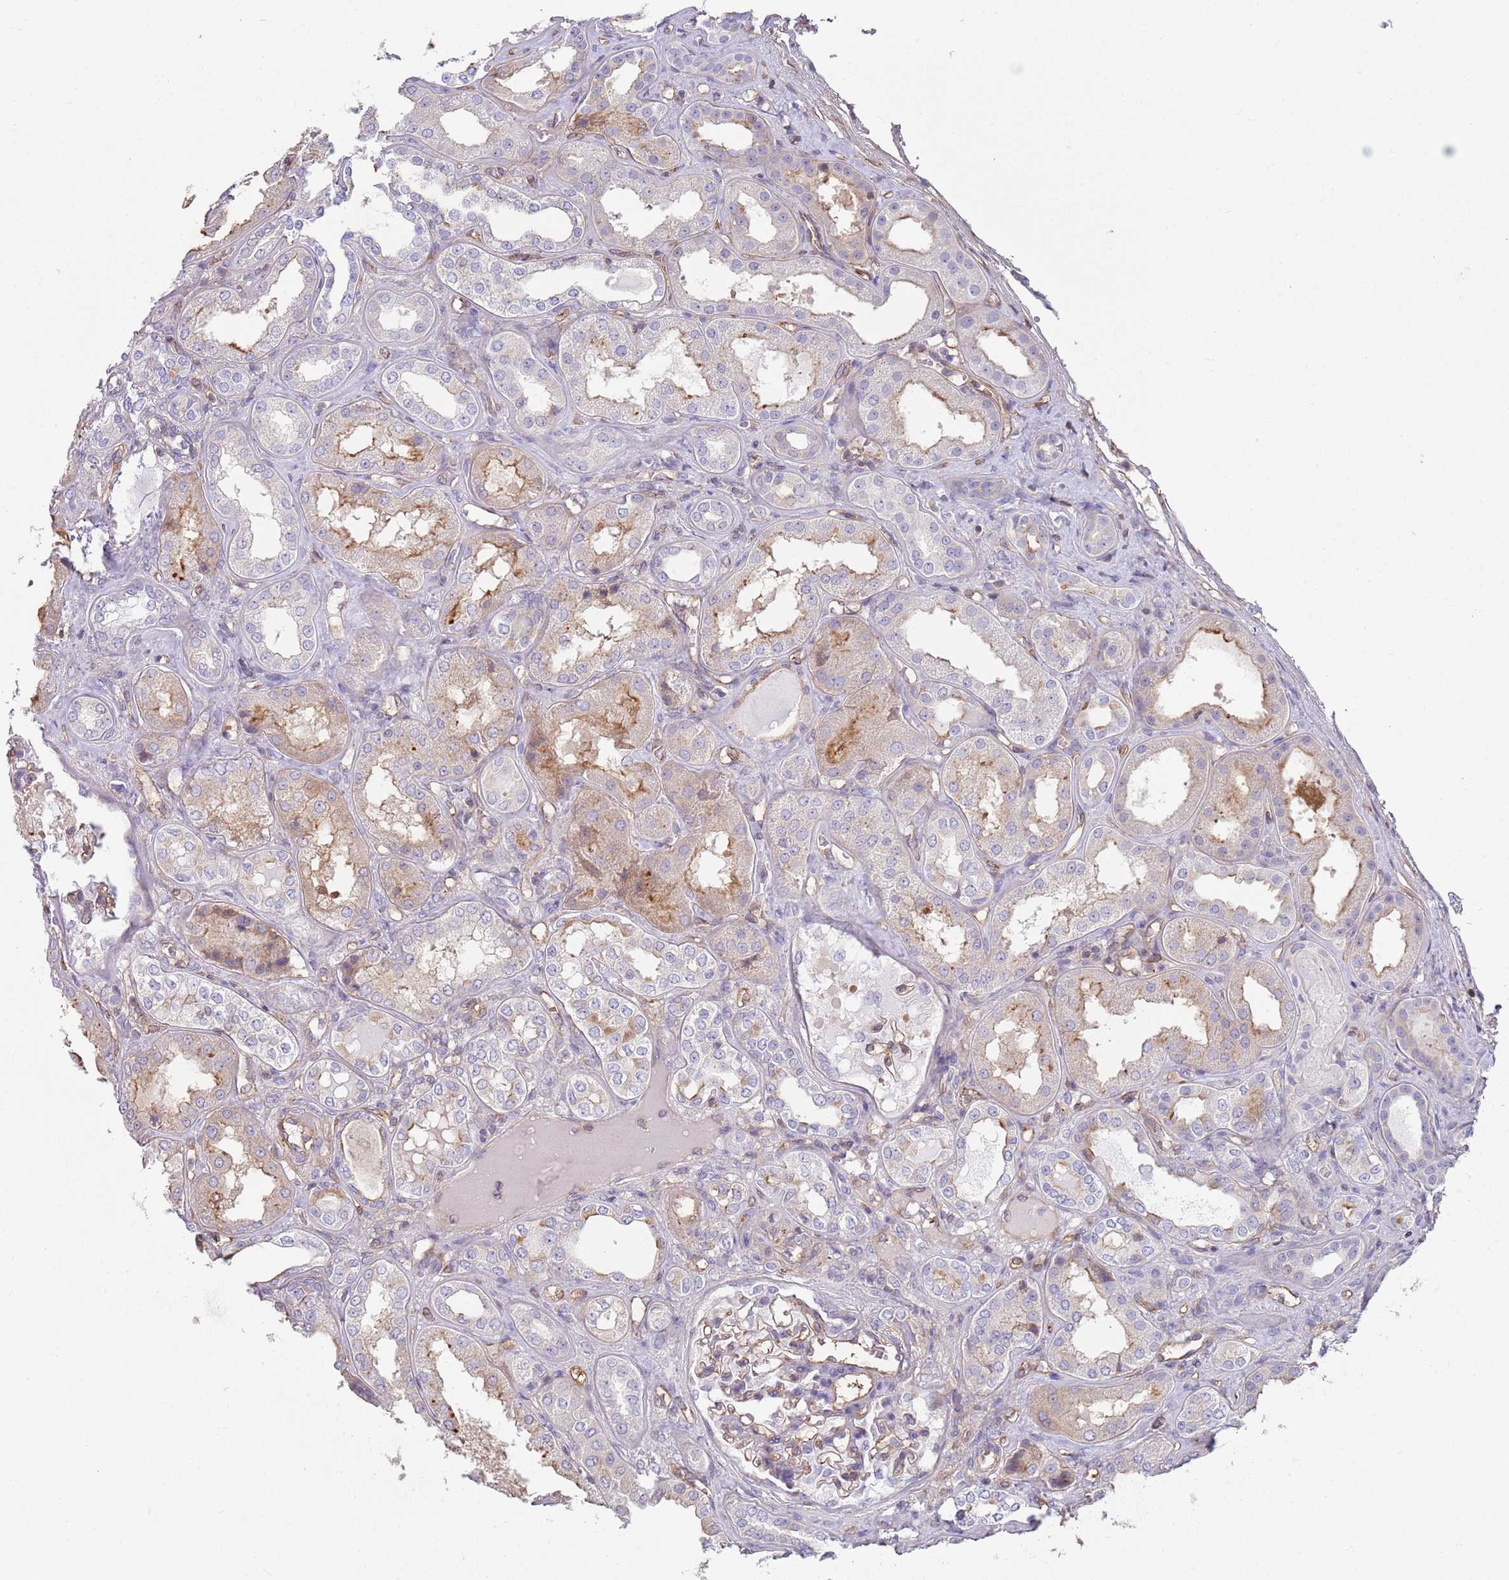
{"staining": {"intensity": "weak", "quantity": "25%-75%", "location": "cytoplasmic/membranous"}, "tissue": "kidney", "cell_type": "Cells in glomeruli", "image_type": "normal", "snomed": [{"axis": "morphology", "description": "Normal tissue, NOS"}, {"axis": "topography", "description": "Kidney"}], "caption": "Immunohistochemical staining of unremarkable kidney displays low levels of weak cytoplasmic/membranous expression in about 25%-75% of cells in glomeruli. Nuclei are stained in blue.", "gene": "GNAI1", "patient": {"sex": "female", "age": 56}}